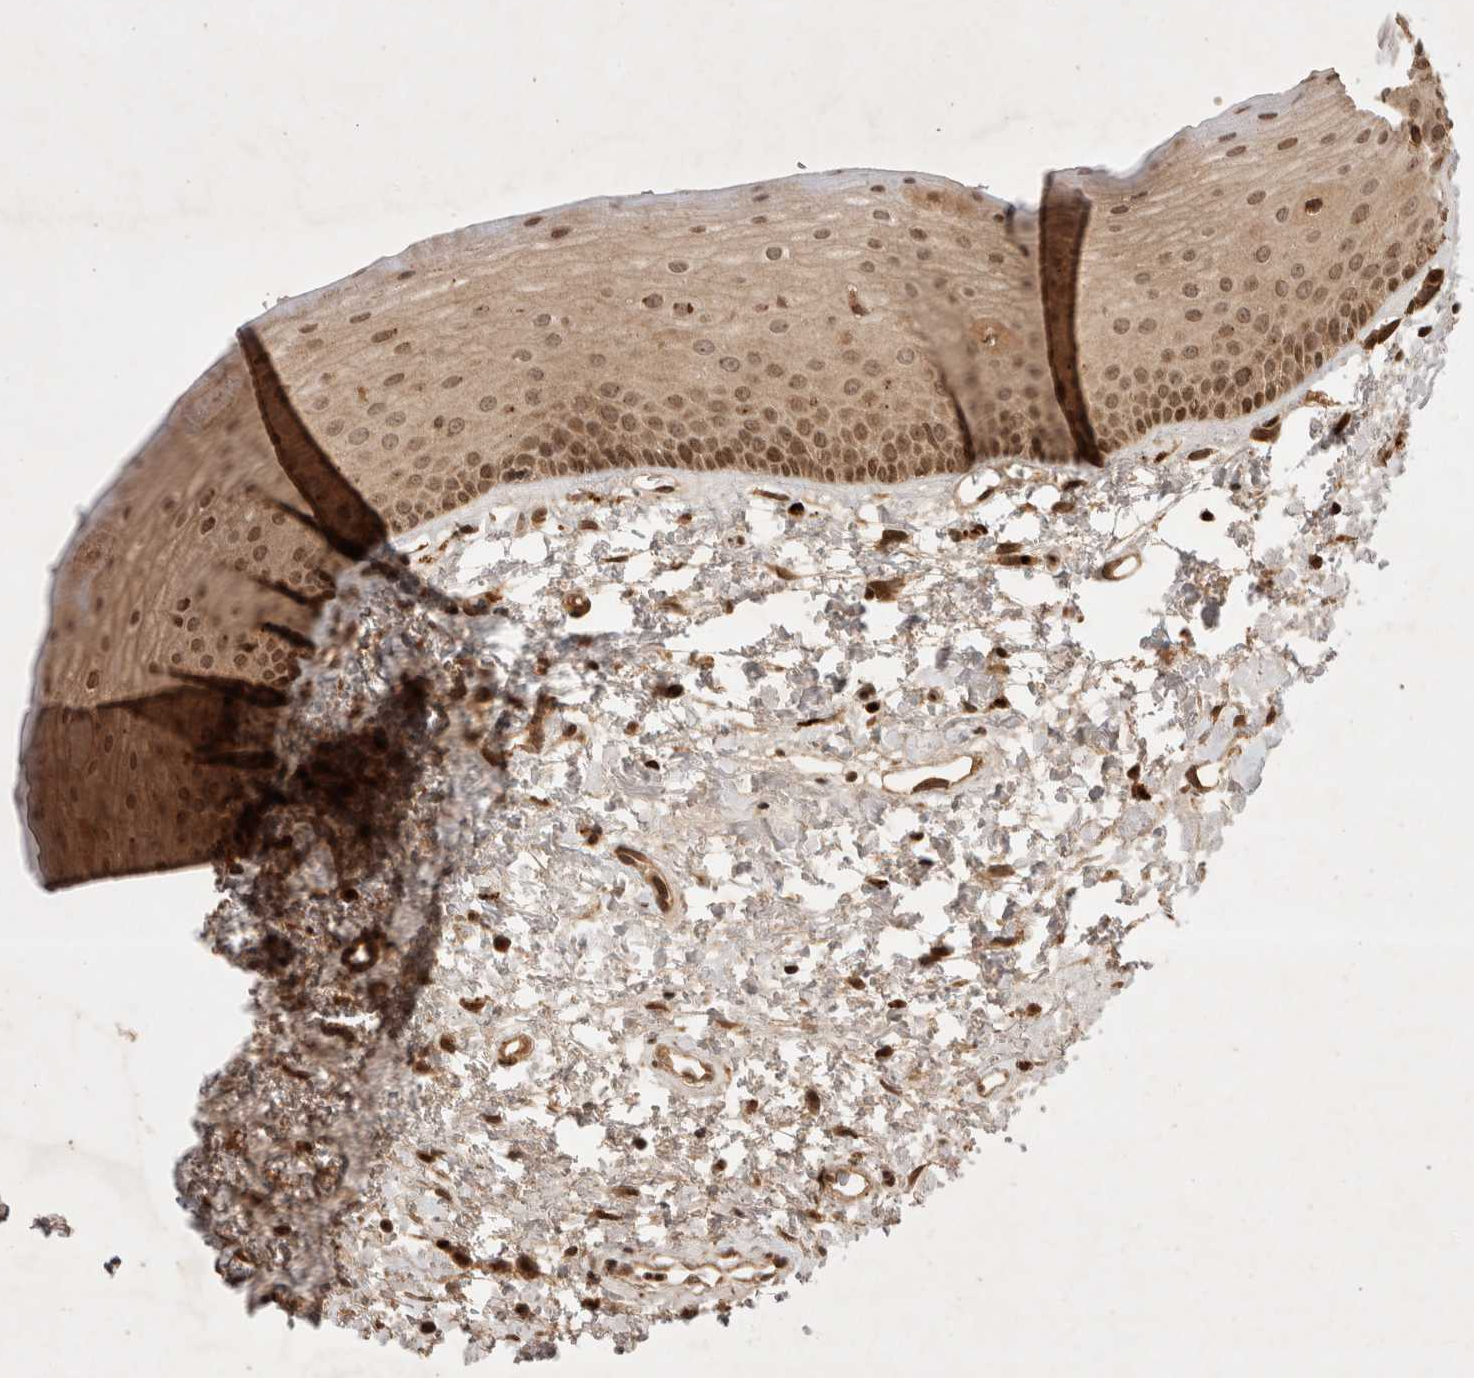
{"staining": {"intensity": "weak", "quantity": ">75%", "location": "cytoplasmic/membranous,nuclear"}, "tissue": "oral mucosa", "cell_type": "Squamous epithelial cells", "image_type": "normal", "snomed": [{"axis": "morphology", "description": "Normal tissue, NOS"}, {"axis": "topography", "description": "Oral tissue"}], "caption": "Immunohistochemical staining of unremarkable human oral mucosa shows weak cytoplasmic/membranous,nuclear protein expression in about >75% of squamous epithelial cells.", "gene": "FAM221A", "patient": {"sex": "female", "age": 76}}